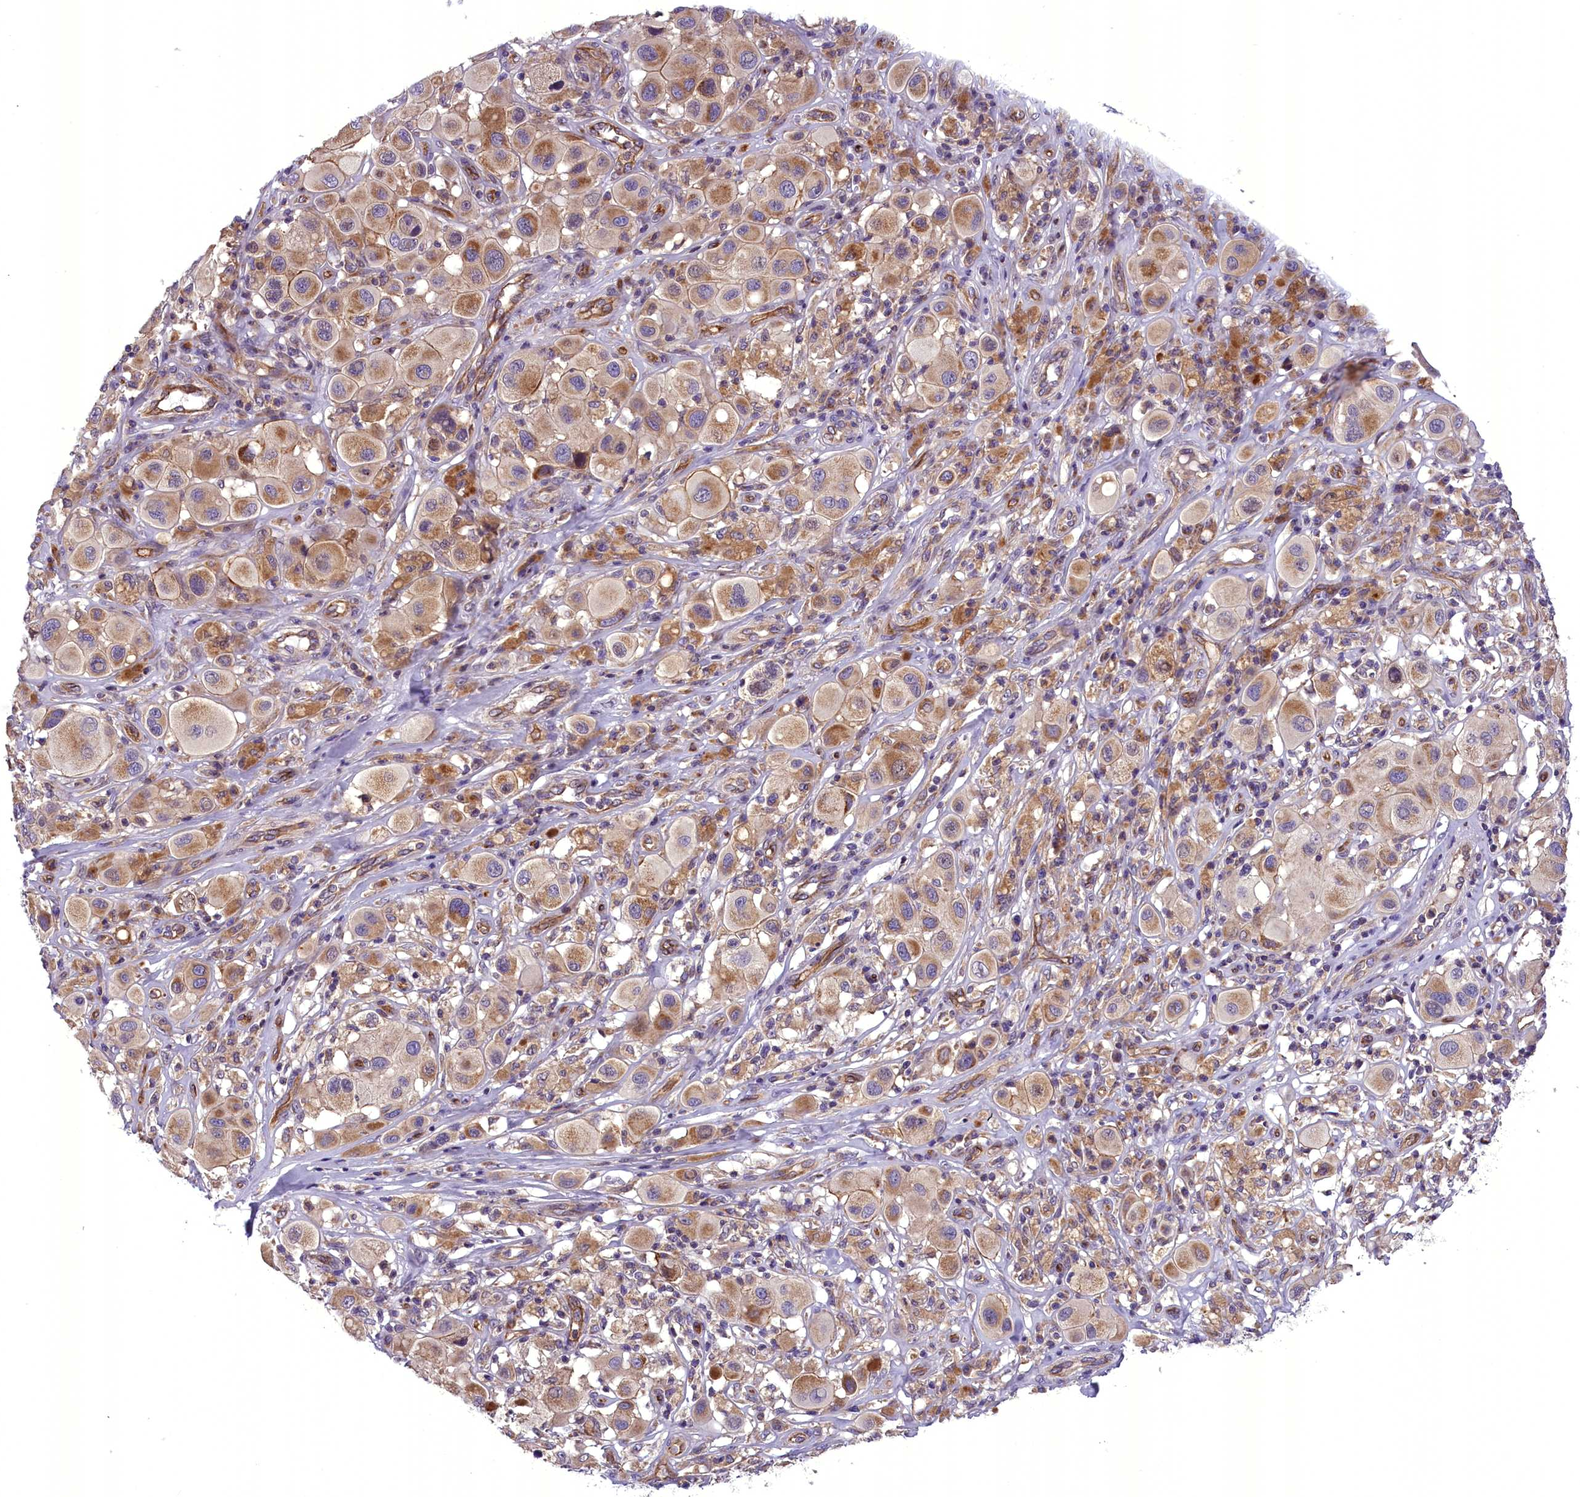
{"staining": {"intensity": "moderate", "quantity": ">75%", "location": "cytoplasmic/membranous"}, "tissue": "melanoma", "cell_type": "Tumor cells", "image_type": "cancer", "snomed": [{"axis": "morphology", "description": "Malignant melanoma, Metastatic site"}, {"axis": "topography", "description": "Skin"}], "caption": "High-magnification brightfield microscopy of melanoma stained with DAB (3,3'-diaminobenzidine) (brown) and counterstained with hematoxylin (blue). tumor cells exhibit moderate cytoplasmic/membranous staining is appreciated in approximately>75% of cells. Immunohistochemistry stains the protein of interest in brown and the nuclei are stained blue.", "gene": "DNAJB9", "patient": {"sex": "male", "age": 41}}